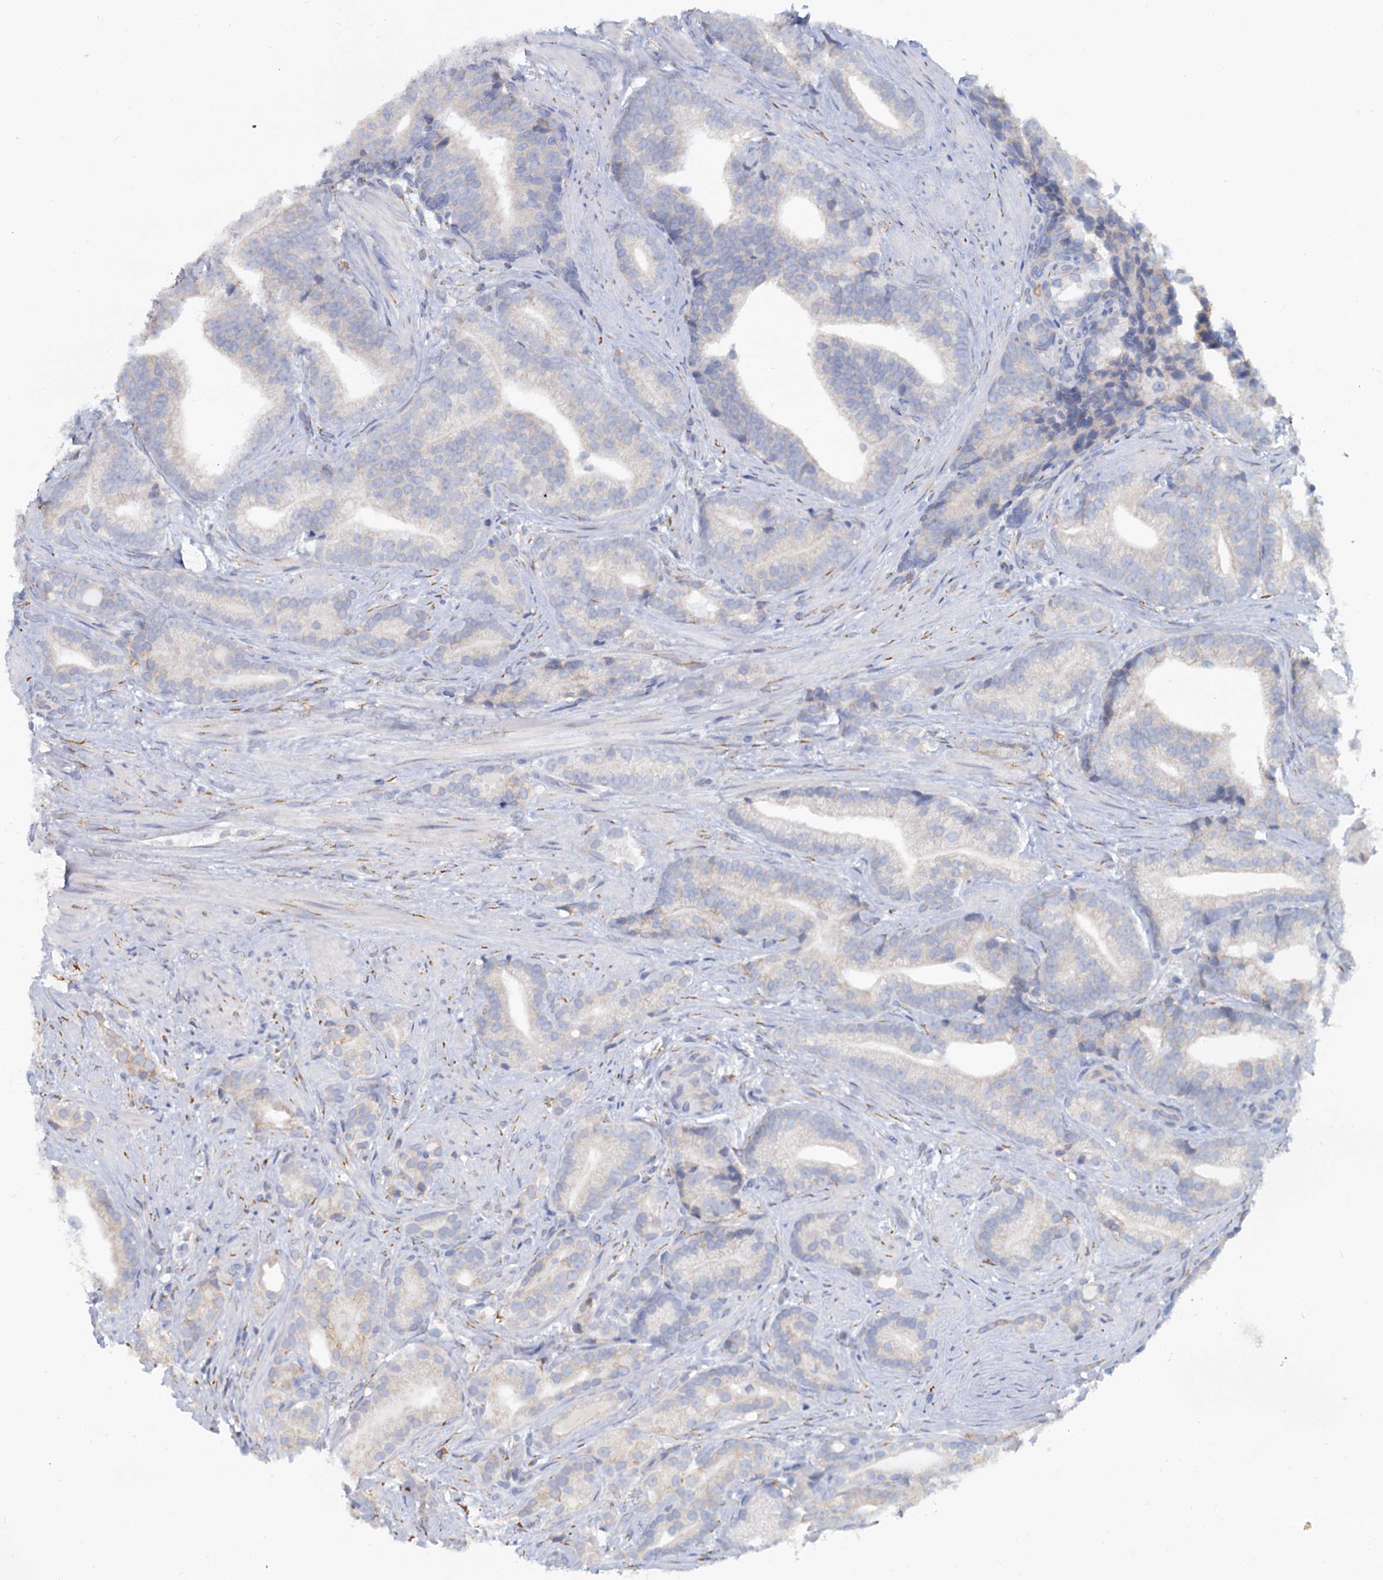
{"staining": {"intensity": "negative", "quantity": "none", "location": "none"}, "tissue": "prostate cancer", "cell_type": "Tumor cells", "image_type": "cancer", "snomed": [{"axis": "morphology", "description": "Adenocarcinoma, Low grade"}, {"axis": "topography", "description": "Prostate"}], "caption": "Prostate adenocarcinoma (low-grade) was stained to show a protein in brown. There is no significant expression in tumor cells. (DAB immunohistochemistry (IHC) with hematoxylin counter stain).", "gene": "LRRC51", "patient": {"sex": "male", "age": 71}}